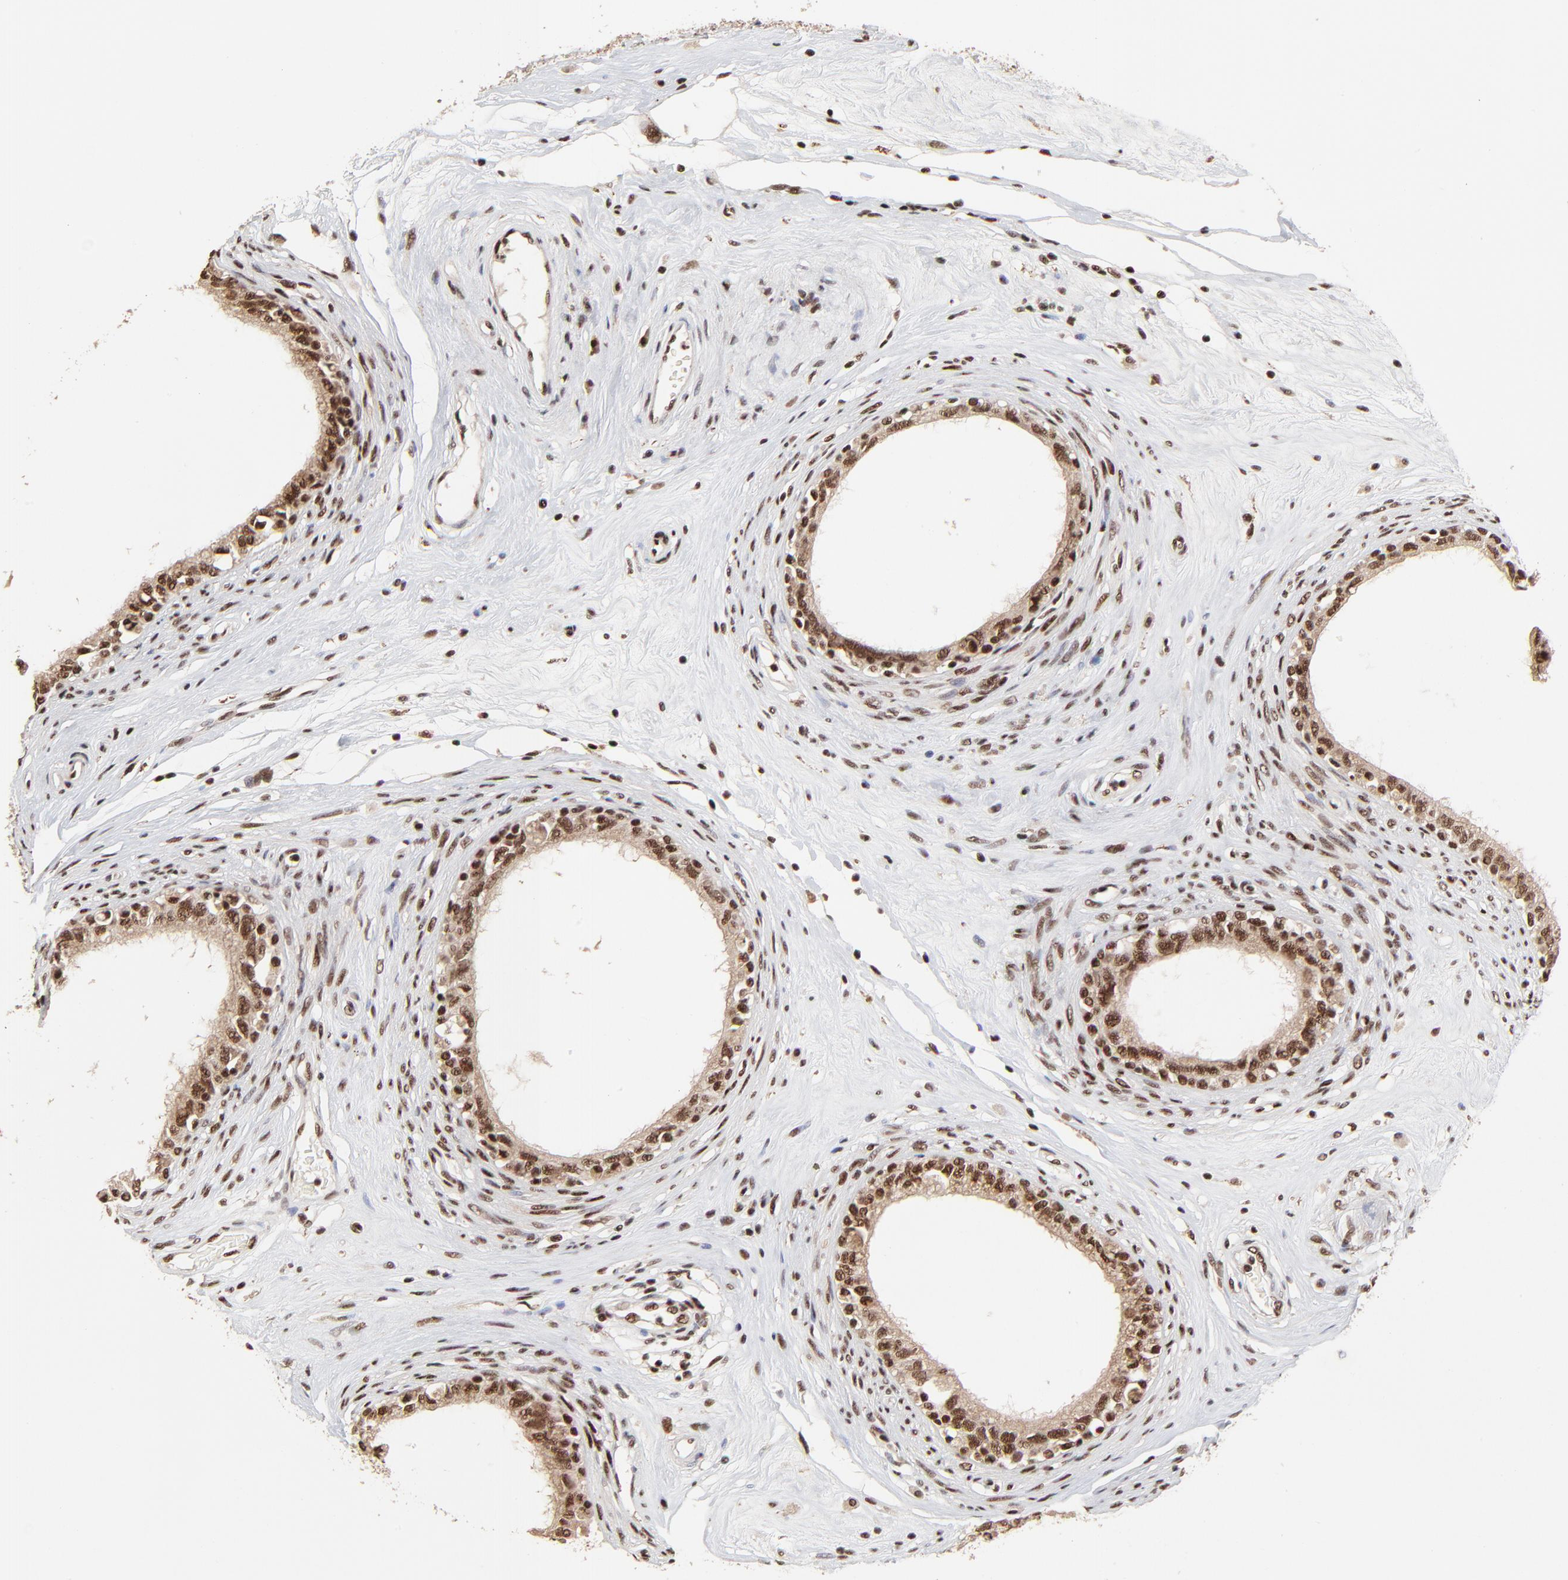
{"staining": {"intensity": "moderate", "quantity": ">75%", "location": "nuclear"}, "tissue": "epididymis", "cell_type": "Glandular cells", "image_type": "normal", "snomed": [{"axis": "morphology", "description": "Normal tissue, NOS"}, {"axis": "morphology", "description": "Inflammation, NOS"}, {"axis": "topography", "description": "Epididymis"}], "caption": "Brown immunohistochemical staining in benign human epididymis demonstrates moderate nuclear positivity in about >75% of glandular cells.", "gene": "RBM22", "patient": {"sex": "male", "age": 84}}